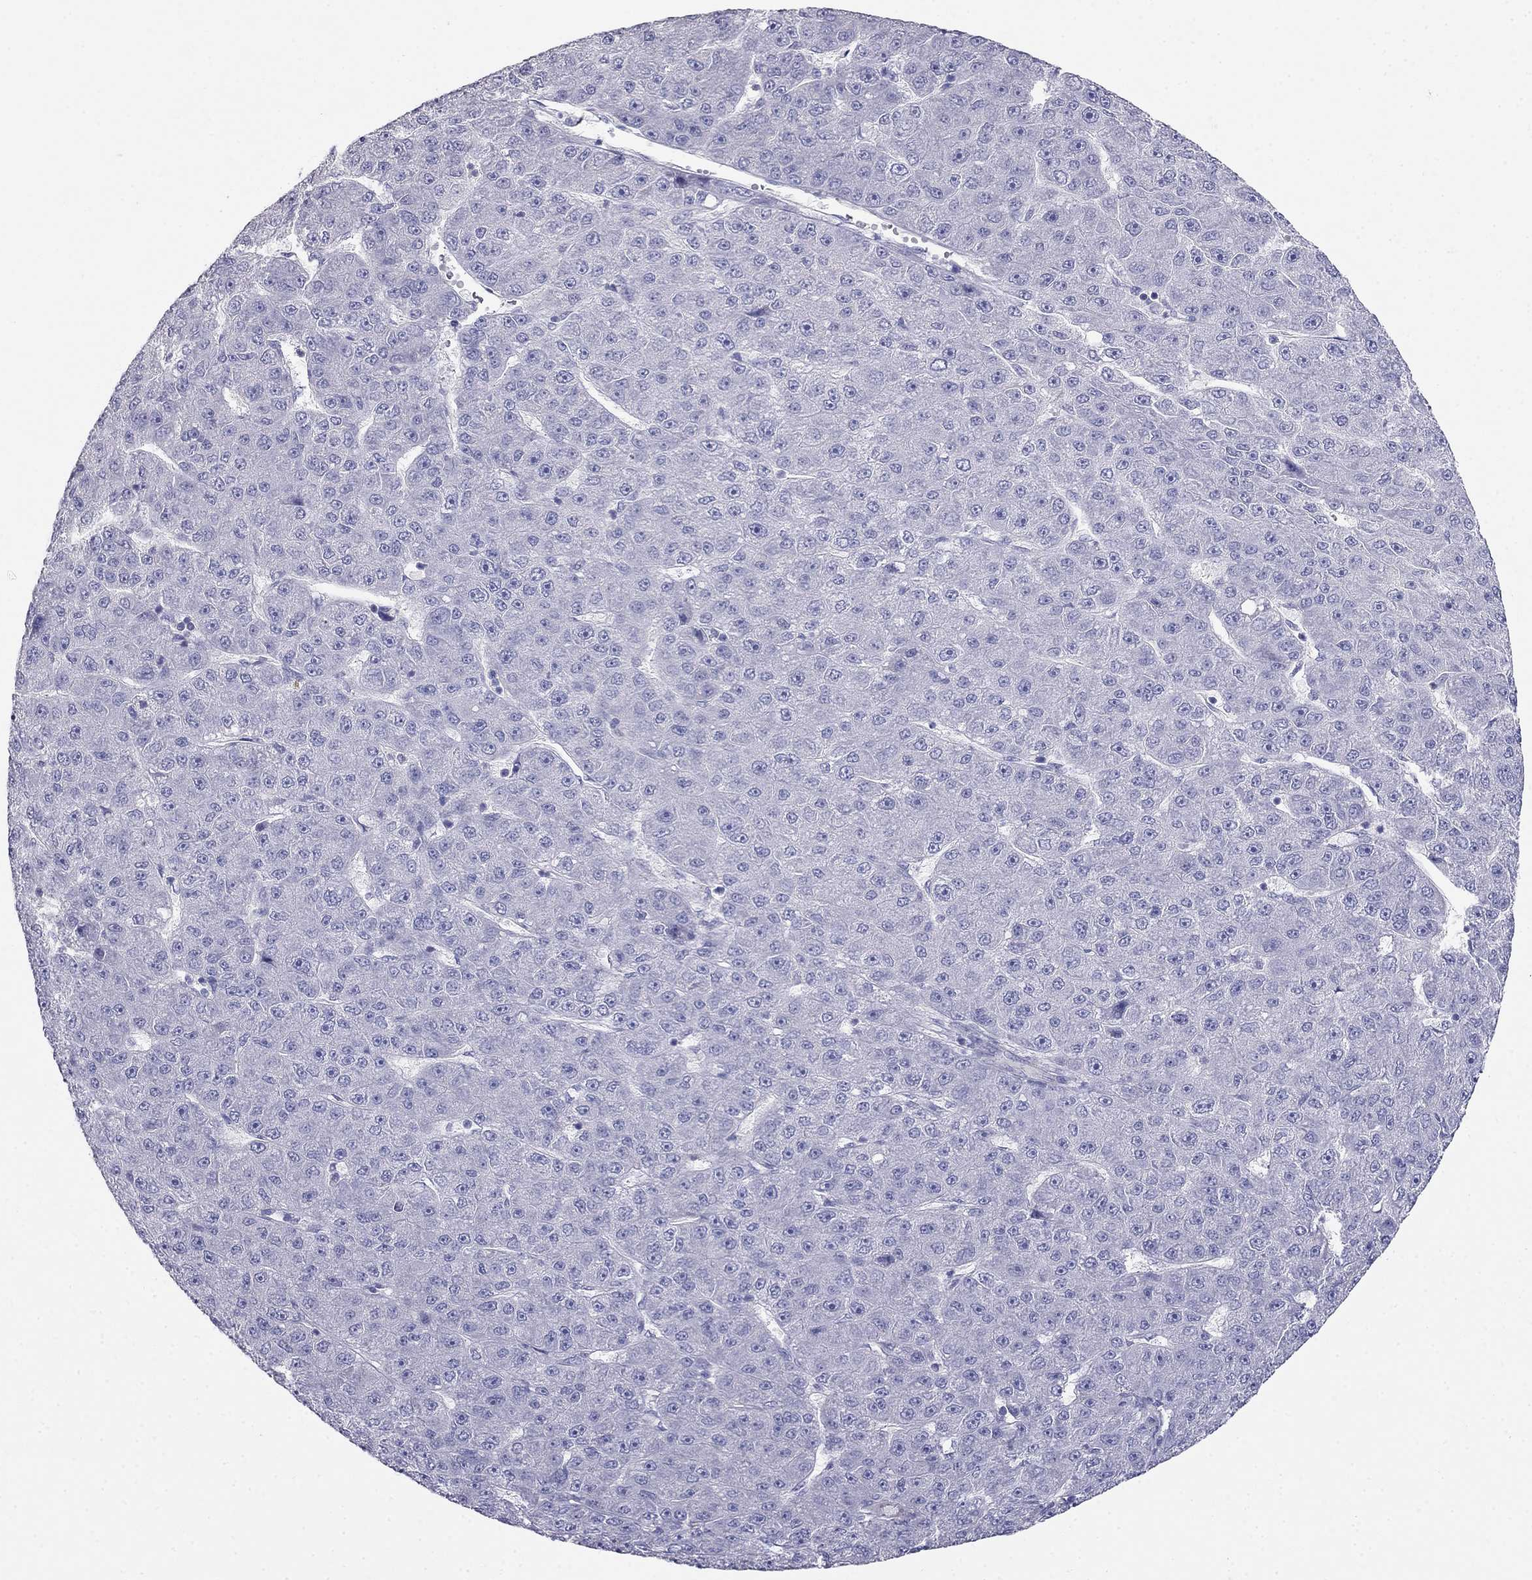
{"staining": {"intensity": "negative", "quantity": "none", "location": "none"}, "tissue": "liver cancer", "cell_type": "Tumor cells", "image_type": "cancer", "snomed": [{"axis": "morphology", "description": "Carcinoma, Hepatocellular, NOS"}, {"axis": "topography", "description": "Liver"}], "caption": "This micrograph is of hepatocellular carcinoma (liver) stained with IHC to label a protein in brown with the nuclei are counter-stained blue. There is no positivity in tumor cells.", "gene": "LY6H", "patient": {"sex": "male", "age": 67}}